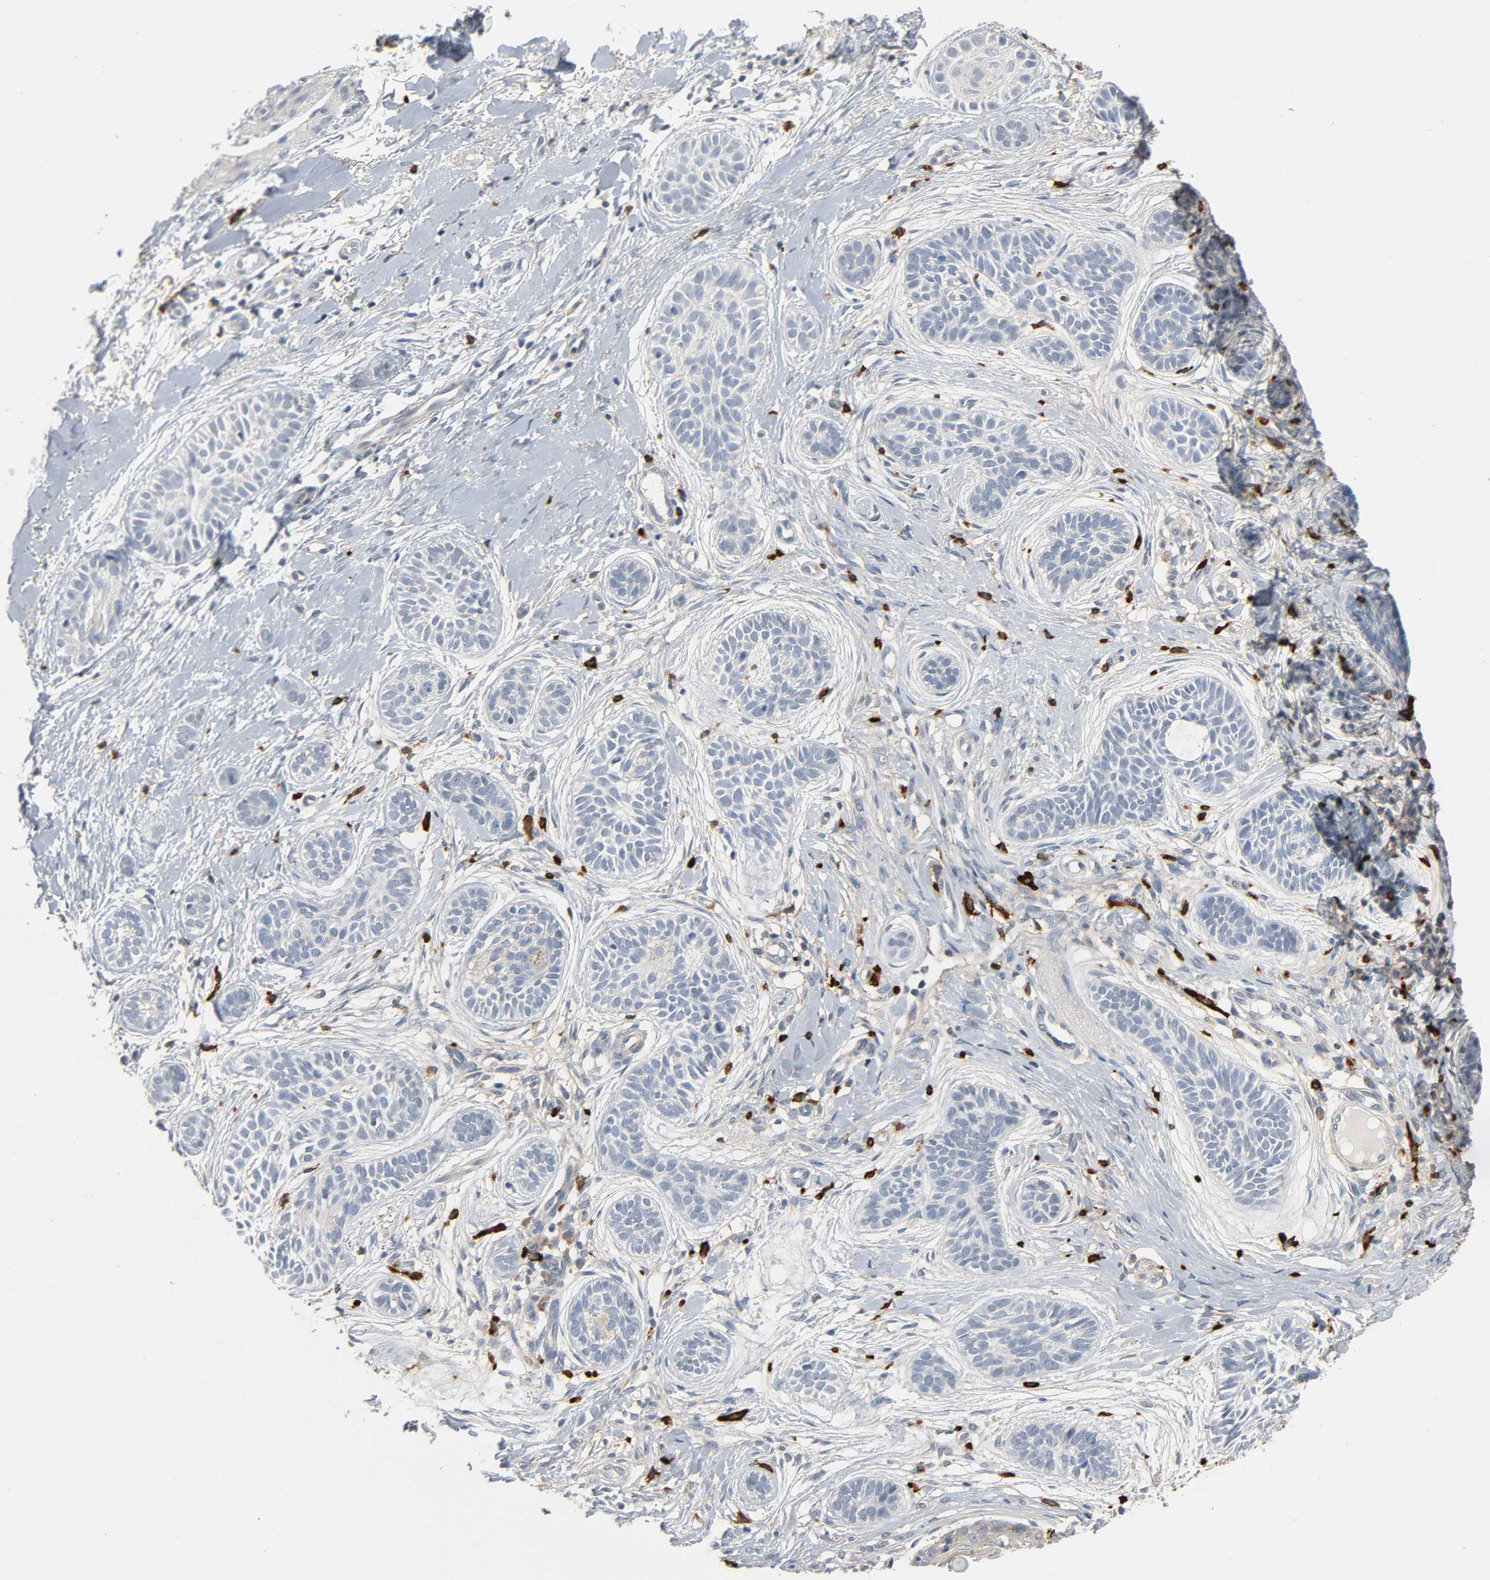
{"staining": {"intensity": "negative", "quantity": "none", "location": "none"}, "tissue": "skin cancer", "cell_type": "Tumor cells", "image_type": "cancer", "snomed": [{"axis": "morphology", "description": "Normal tissue, NOS"}, {"axis": "morphology", "description": "Basal cell carcinoma"}, {"axis": "topography", "description": "Skin"}], "caption": "Immunohistochemistry (IHC) micrograph of skin cancer stained for a protein (brown), which reveals no expression in tumor cells.", "gene": "LIMCH1", "patient": {"sex": "male", "age": 63}}